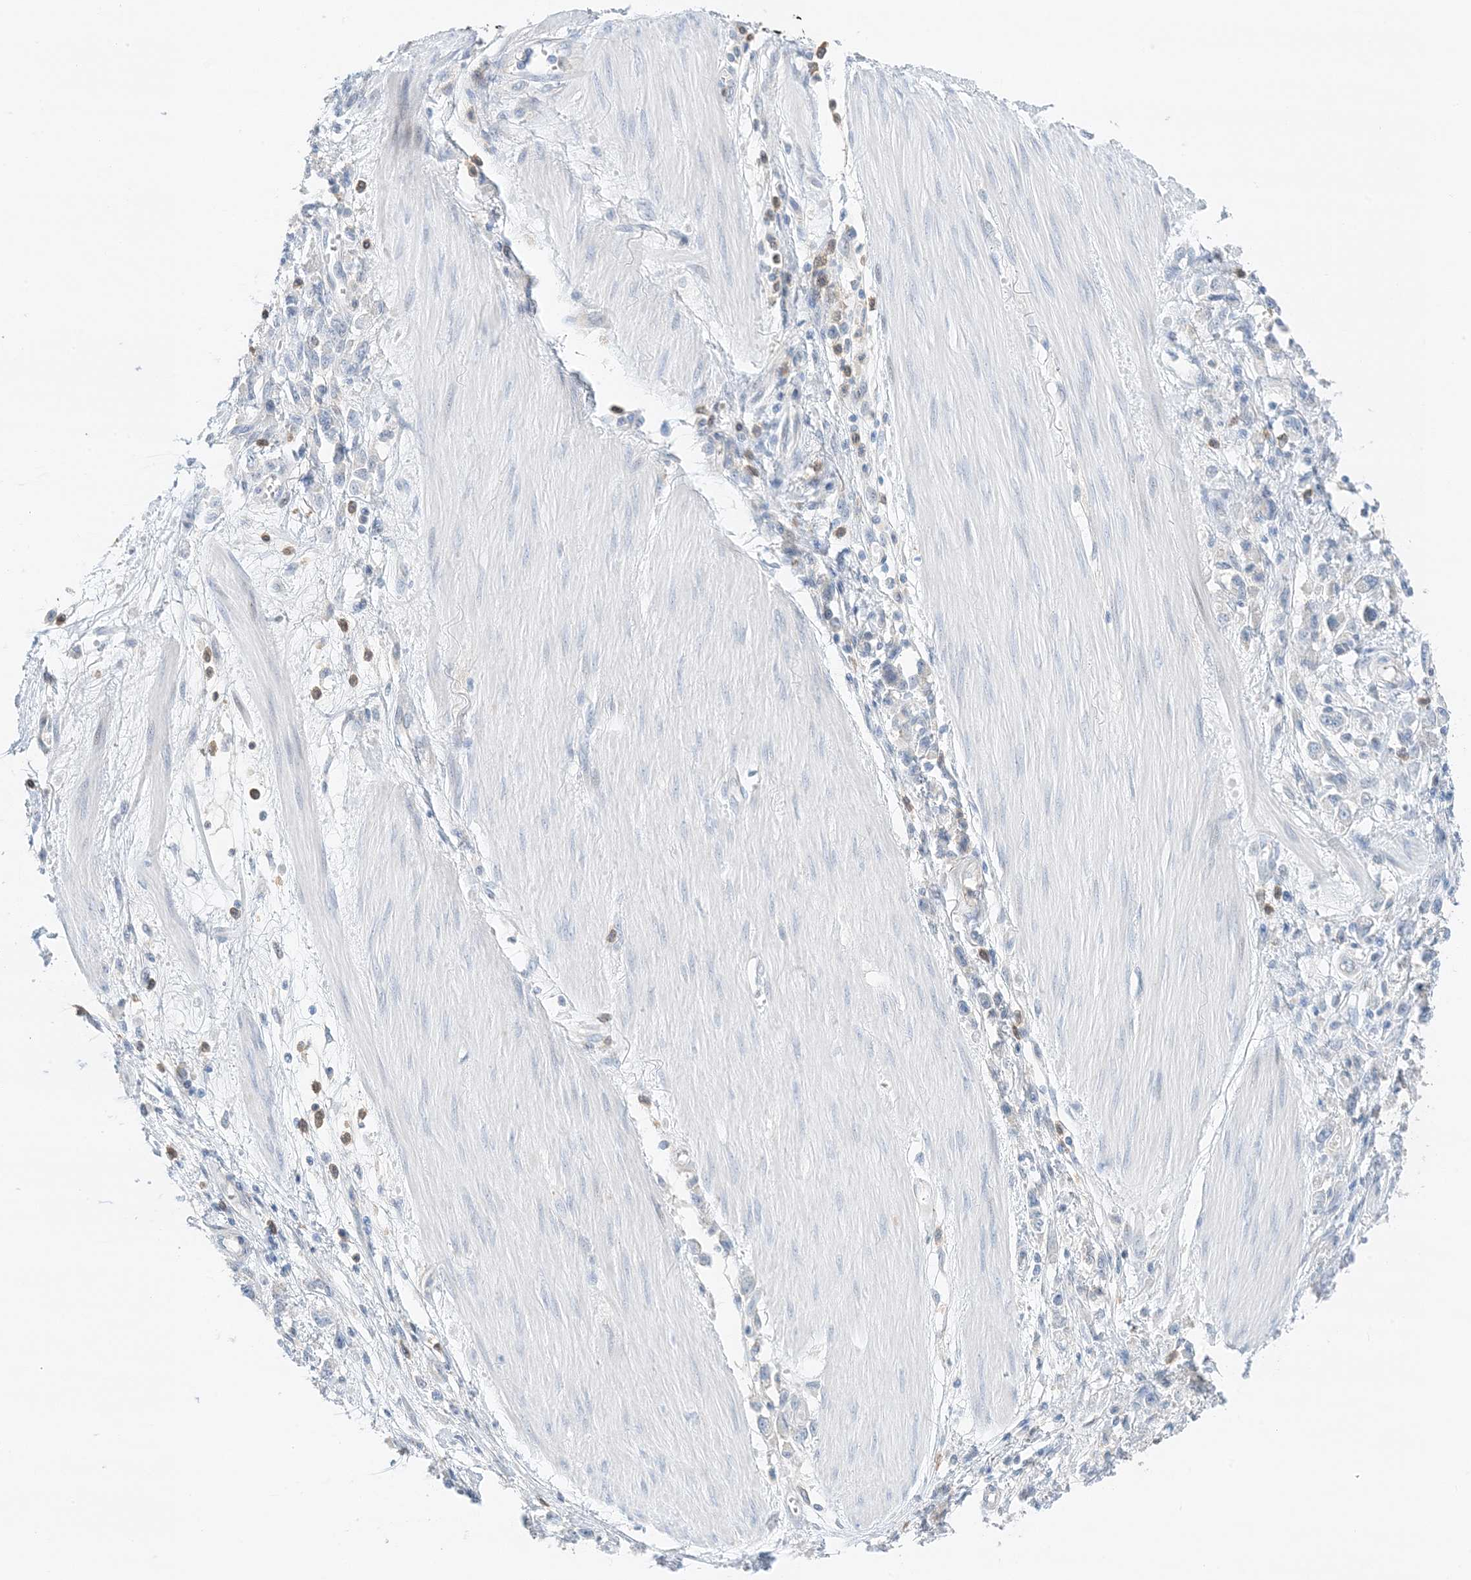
{"staining": {"intensity": "negative", "quantity": "none", "location": "none"}, "tissue": "stomach cancer", "cell_type": "Tumor cells", "image_type": "cancer", "snomed": [{"axis": "morphology", "description": "Adenocarcinoma, NOS"}, {"axis": "topography", "description": "Stomach"}], "caption": "An immunohistochemistry photomicrograph of stomach cancer (adenocarcinoma) is shown. There is no staining in tumor cells of stomach cancer (adenocarcinoma).", "gene": "KIFBP", "patient": {"sex": "female", "age": 76}}